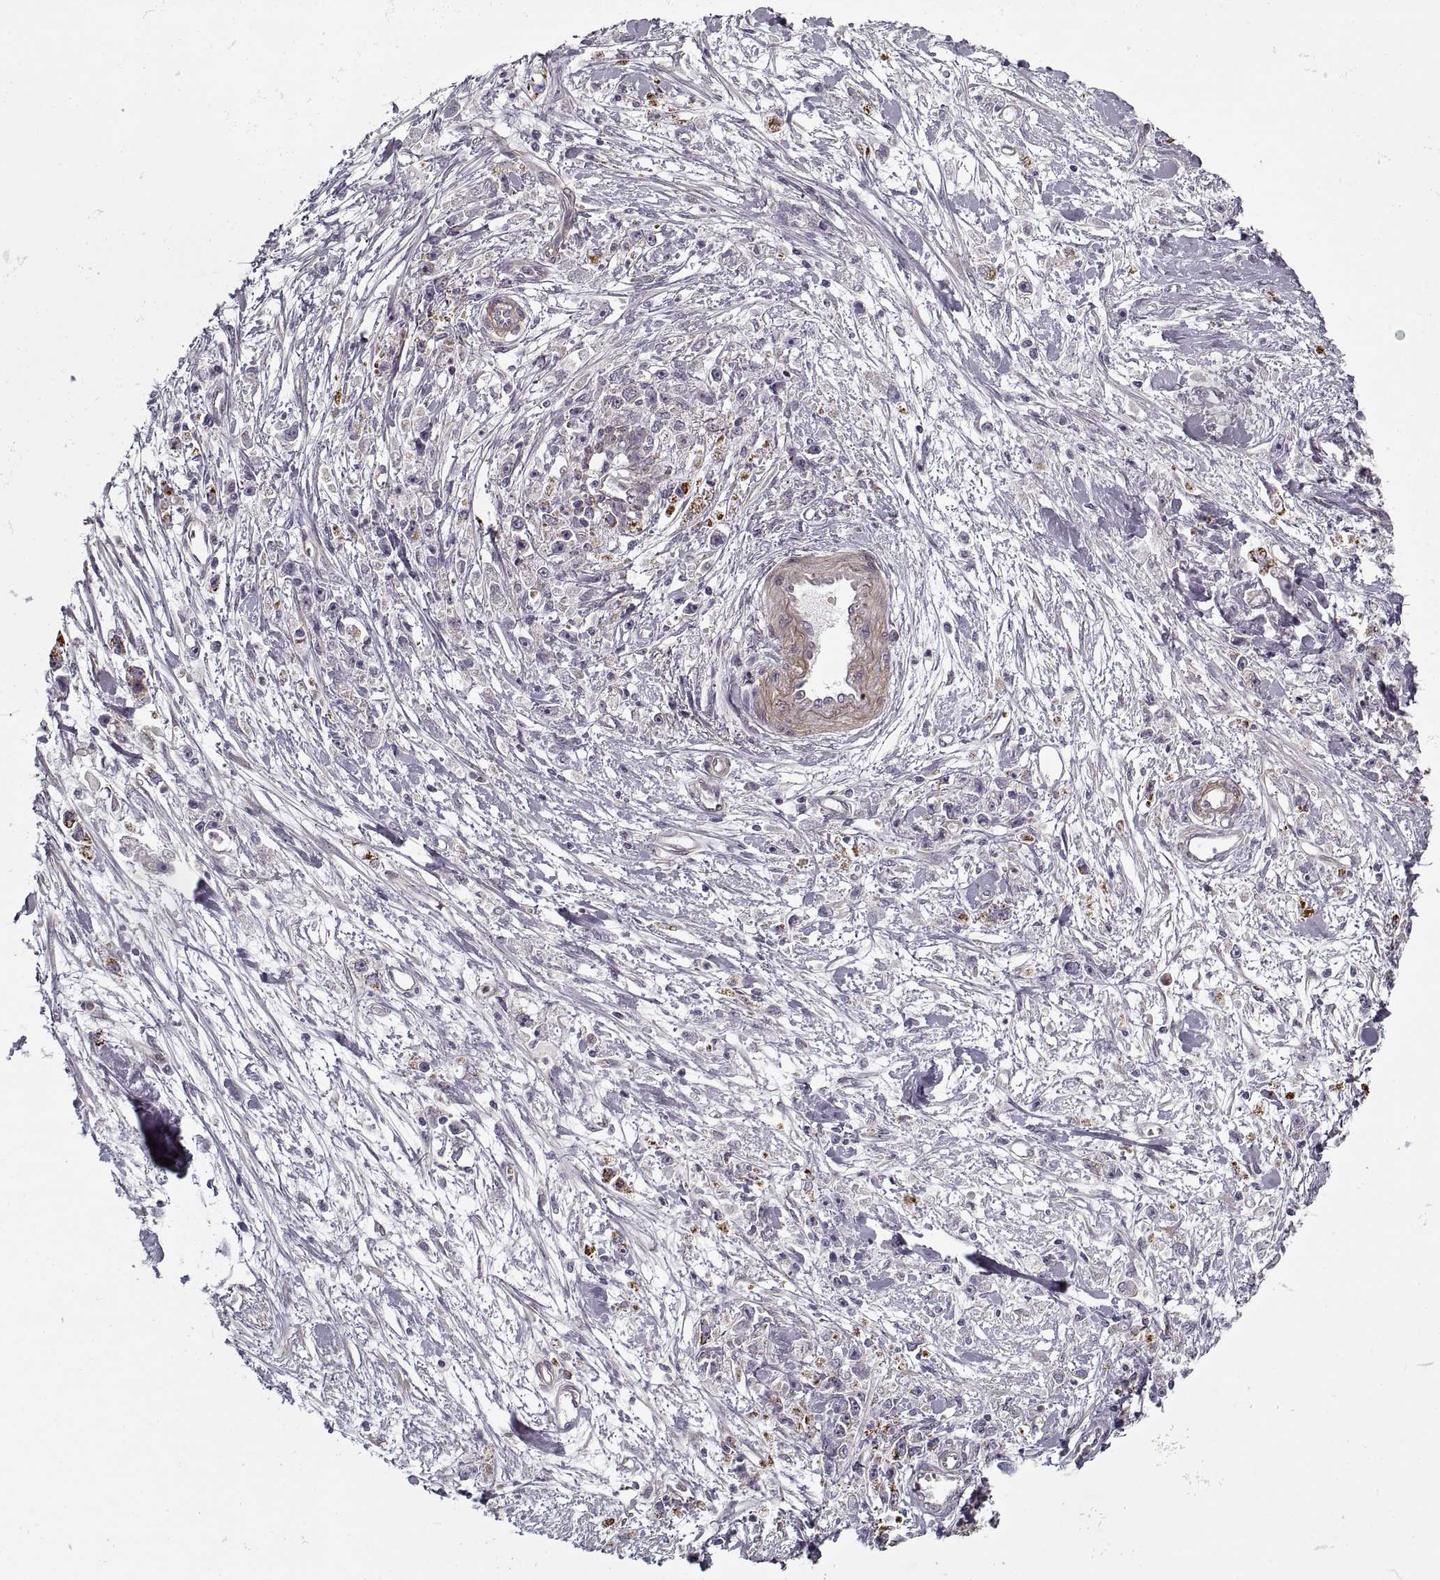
{"staining": {"intensity": "negative", "quantity": "none", "location": "none"}, "tissue": "stomach cancer", "cell_type": "Tumor cells", "image_type": "cancer", "snomed": [{"axis": "morphology", "description": "Adenocarcinoma, NOS"}, {"axis": "topography", "description": "Stomach"}], "caption": "Tumor cells show no significant protein expression in stomach cancer.", "gene": "LAMB2", "patient": {"sex": "female", "age": 59}}